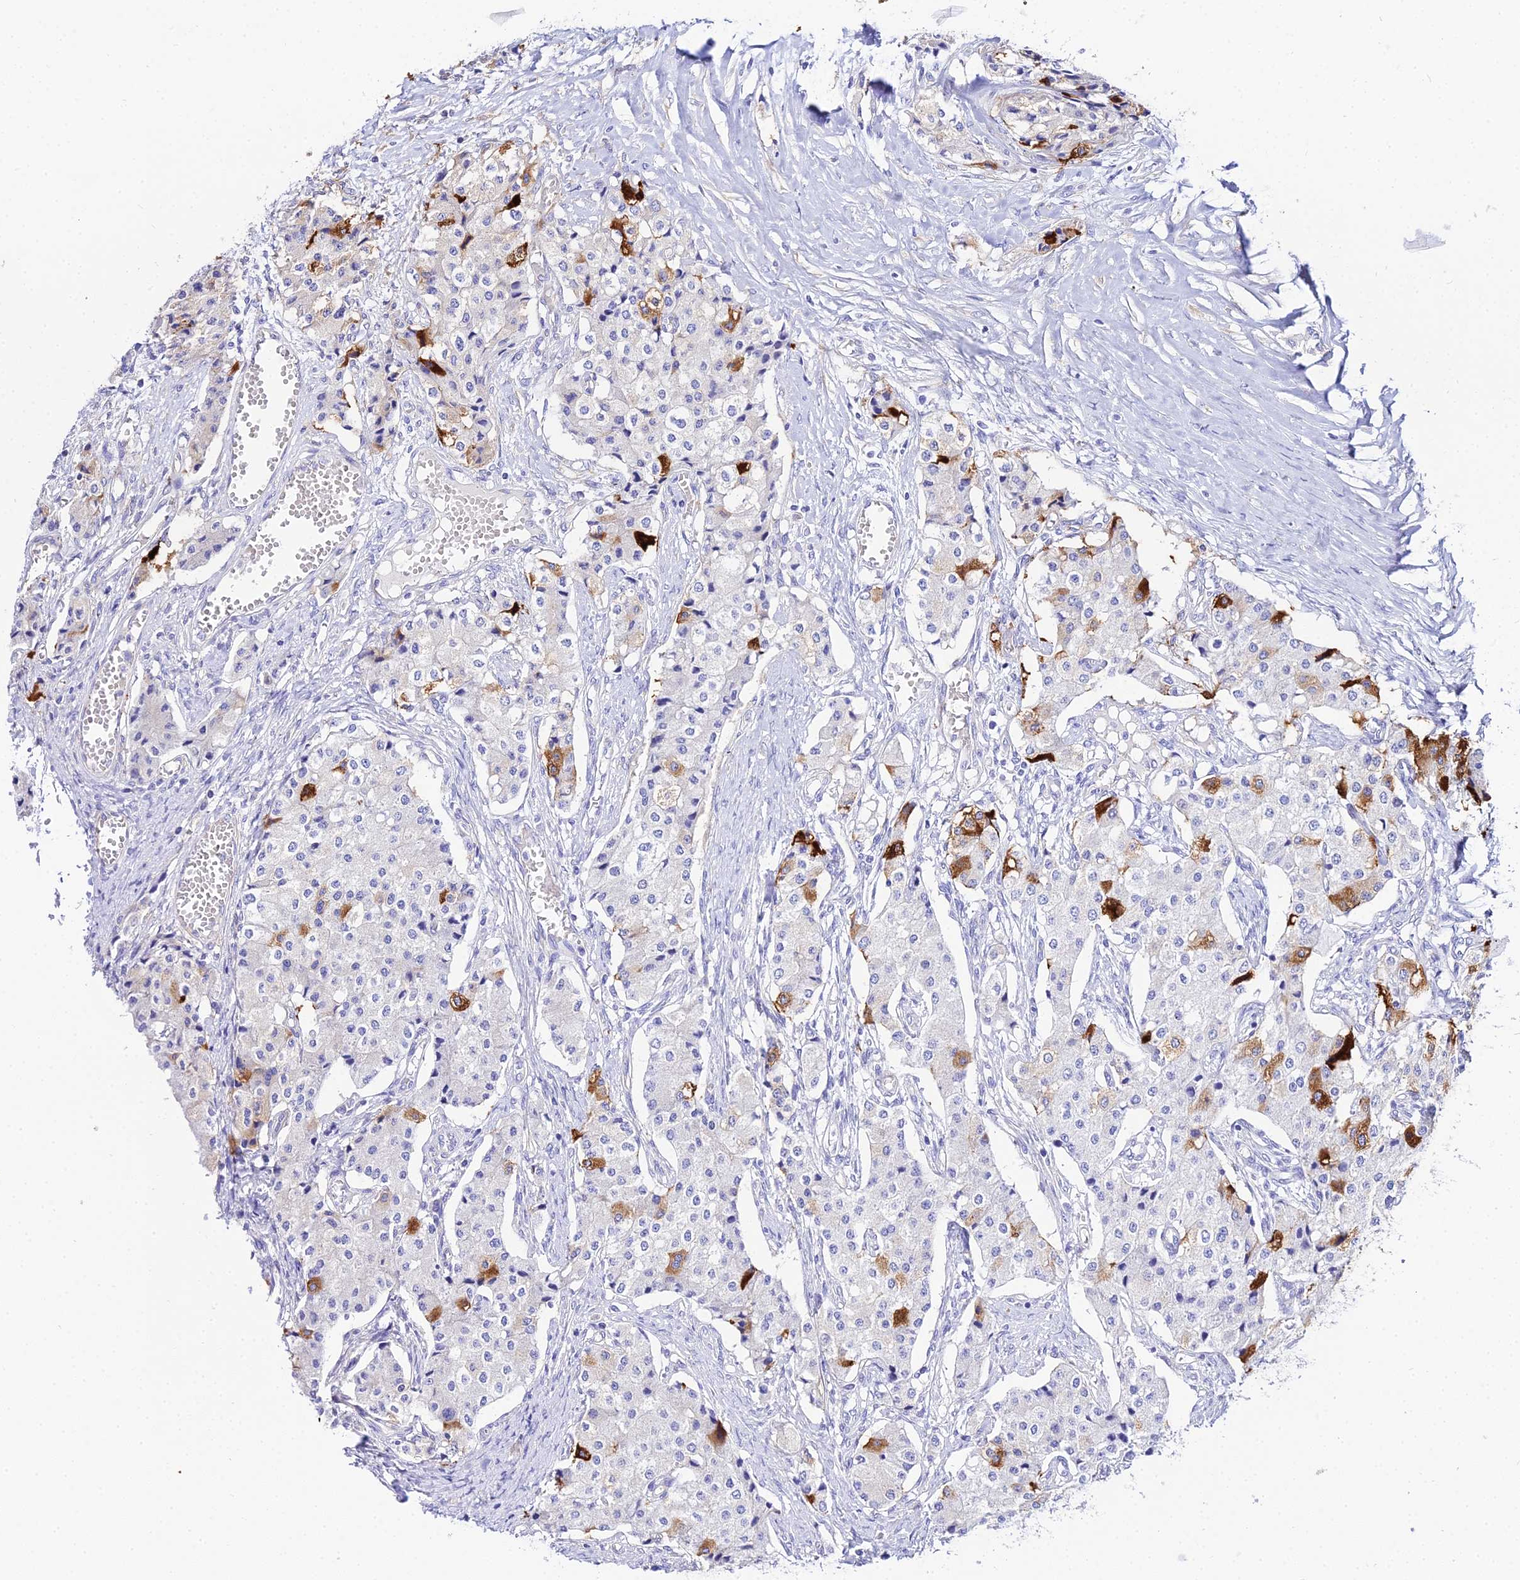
{"staining": {"intensity": "strong", "quantity": "<25%", "location": "cytoplasmic/membranous"}, "tissue": "carcinoid", "cell_type": "Tumor cells", "image_type": "cancer", "snomed": [{"axis": "morphology", "description": "Carcinoid, malignant, NOS"}, {"axis": "topography", "description": "Colon"}], "caption": "Carcinoid stained with a brown dye demonstrates strong cytoplasmic/membranous positive expression in approximately <25% of tumor cells.", "gene": "TUBA3D", "patient": {"sex": "female", "age": 52}}